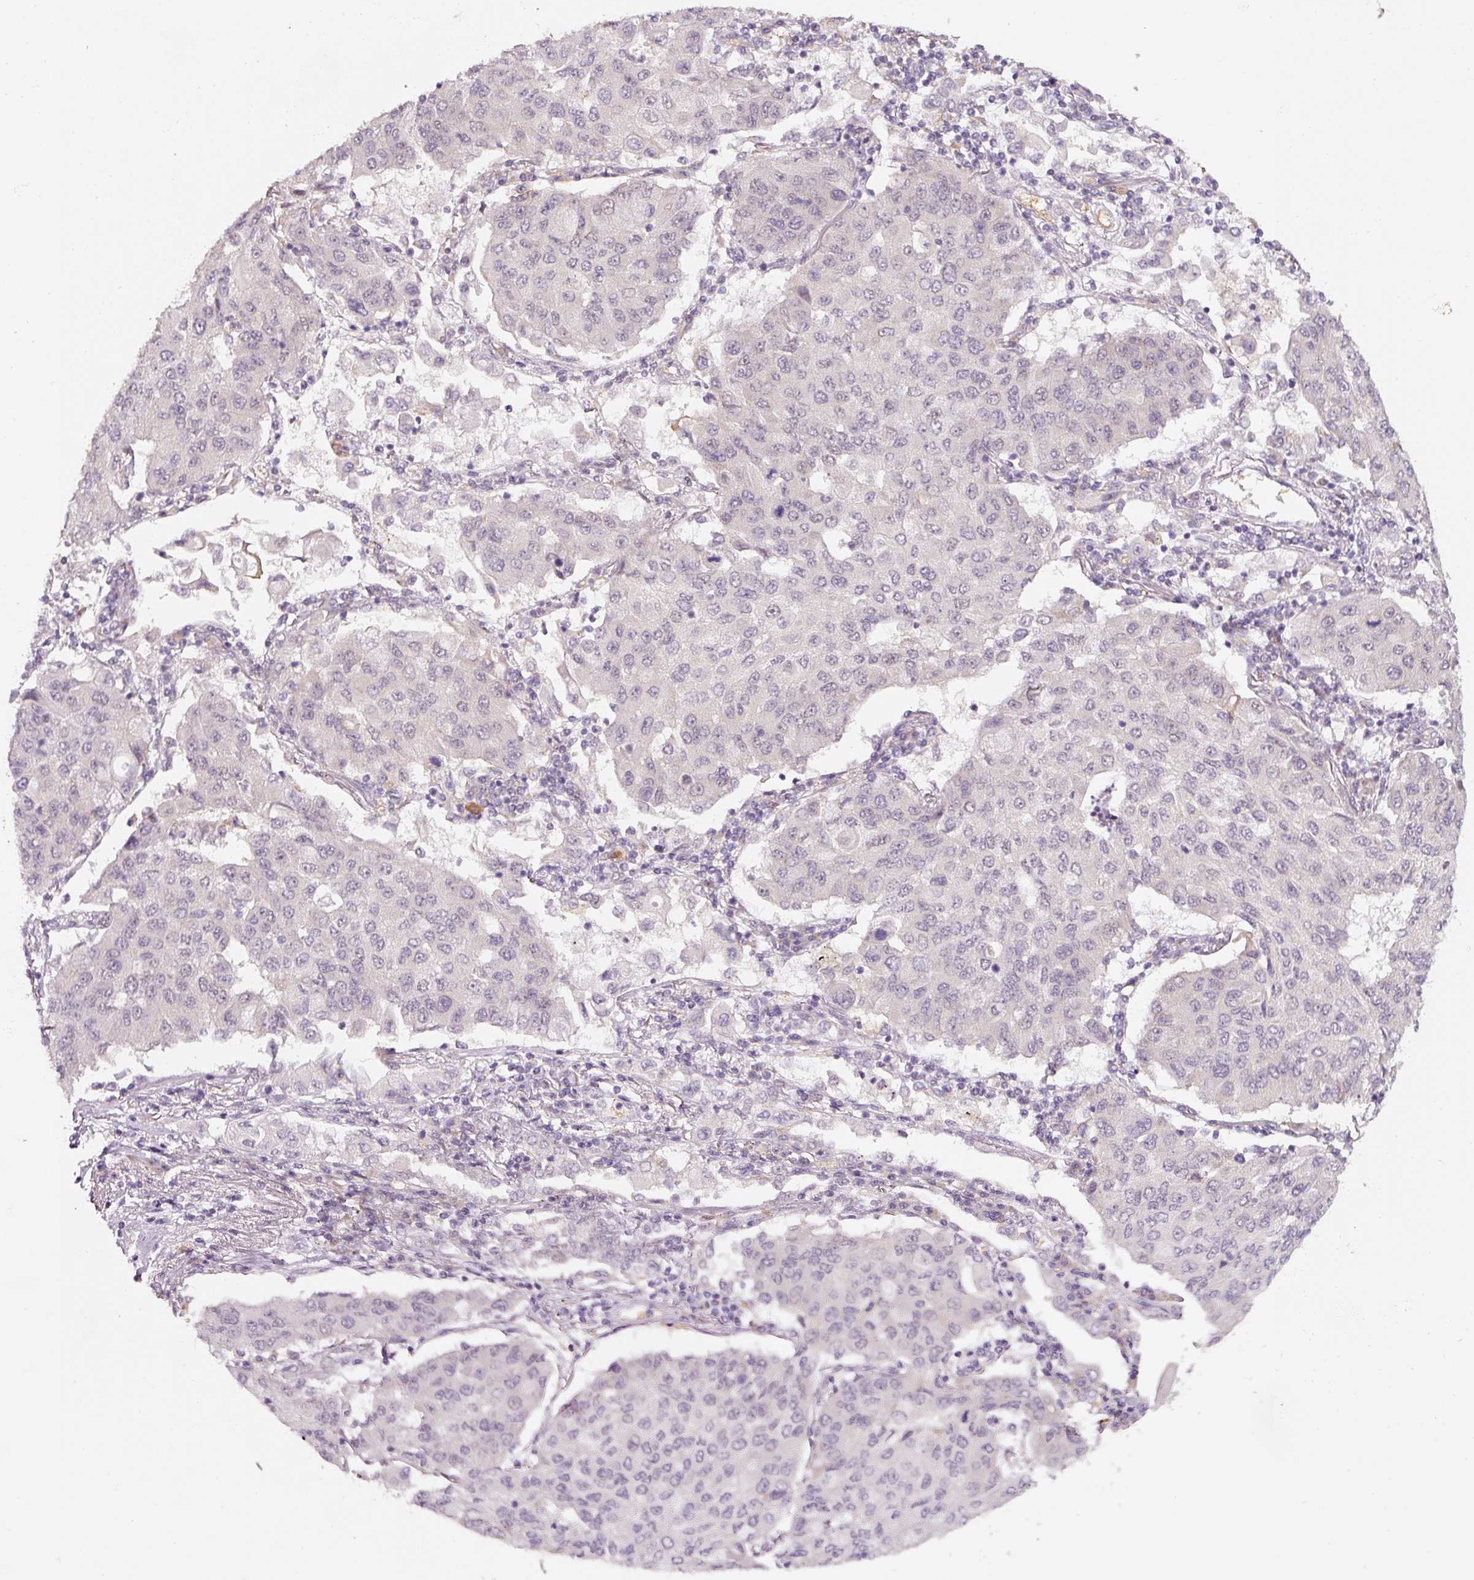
{"staining": {"intensity": "negative", "quantity": "none", "location": "none"}, "tissue": "lung cancer", "cell_type": "Tumor cells", "image_type": "cancer", "snomed": [{"axis": "morphology", "description": "Squamous cell carcinoma, NOS"}, {"axis": "topography", "description": "Lung"}], "caption": "Image shows no significant protein staining in tumor cells of lung cancer (squamous cell carcinoma).", "gene": "ZNF460", "patient": {"sex": "male", "age": 74}}